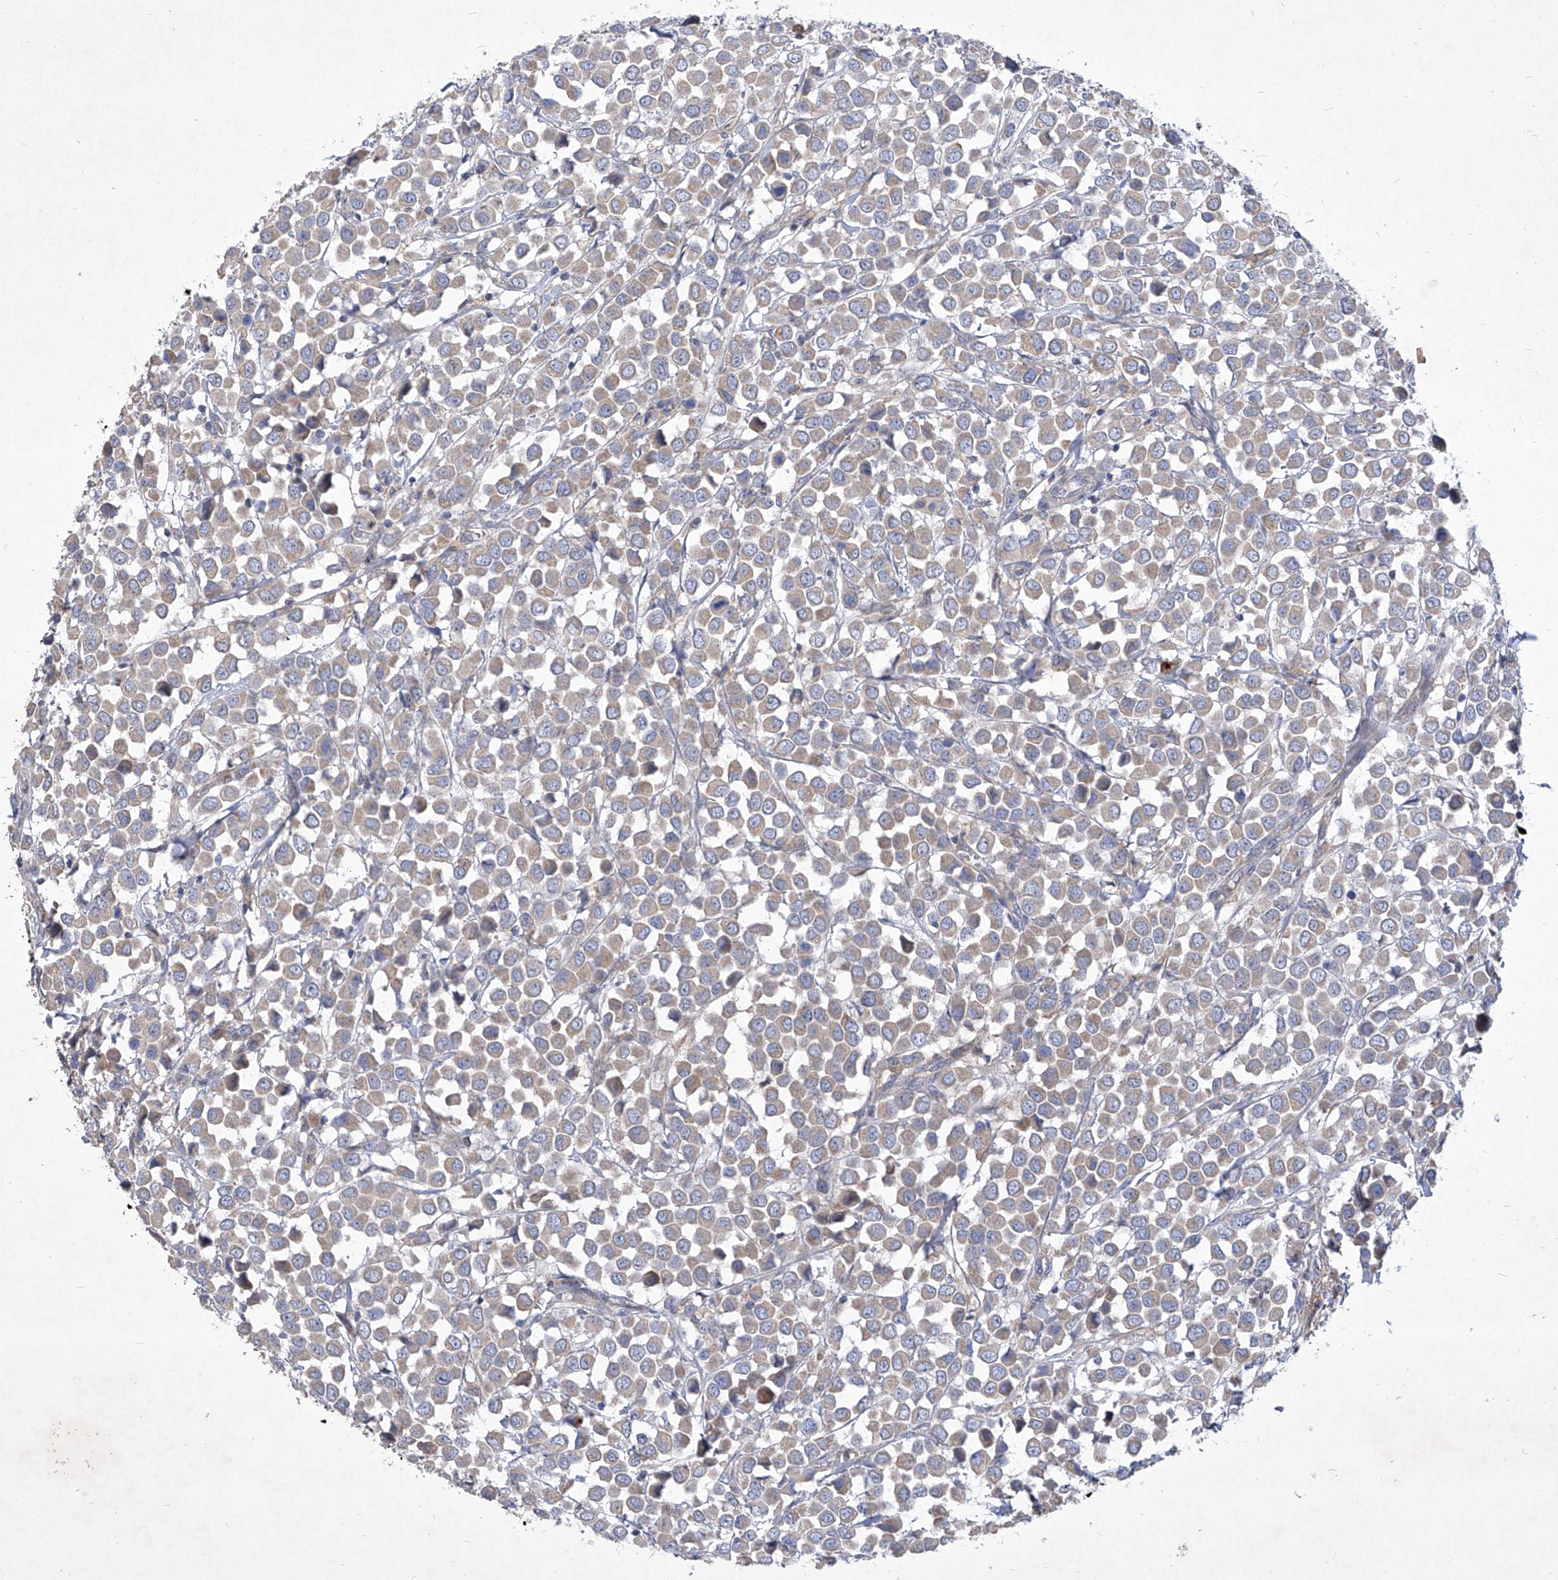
{"staining": {"intensity": "weak", "quantity": "25%-75%", "location": "cytoplasmic/membranous"}, "tissue": "breast cancer", "cell_type": "Tumor cells", "image_type": "cancer", "snomed": [{"axis": "morphology", "description": "Duct carcinoma"}, {"axis": "topography", "description": "Breast"}], "caption": "Breast cancer (invasive ductal carcinoma) stained for a protein shows weak cytoplasmic/membranous positivity in tumor cells. The staining was performed using DAB, with brown indicating positive protein expression. Nuclei are stained blue with hematoxylin.", "gene": "COQ3", "patient": {"sex": "female", "age": 61}}